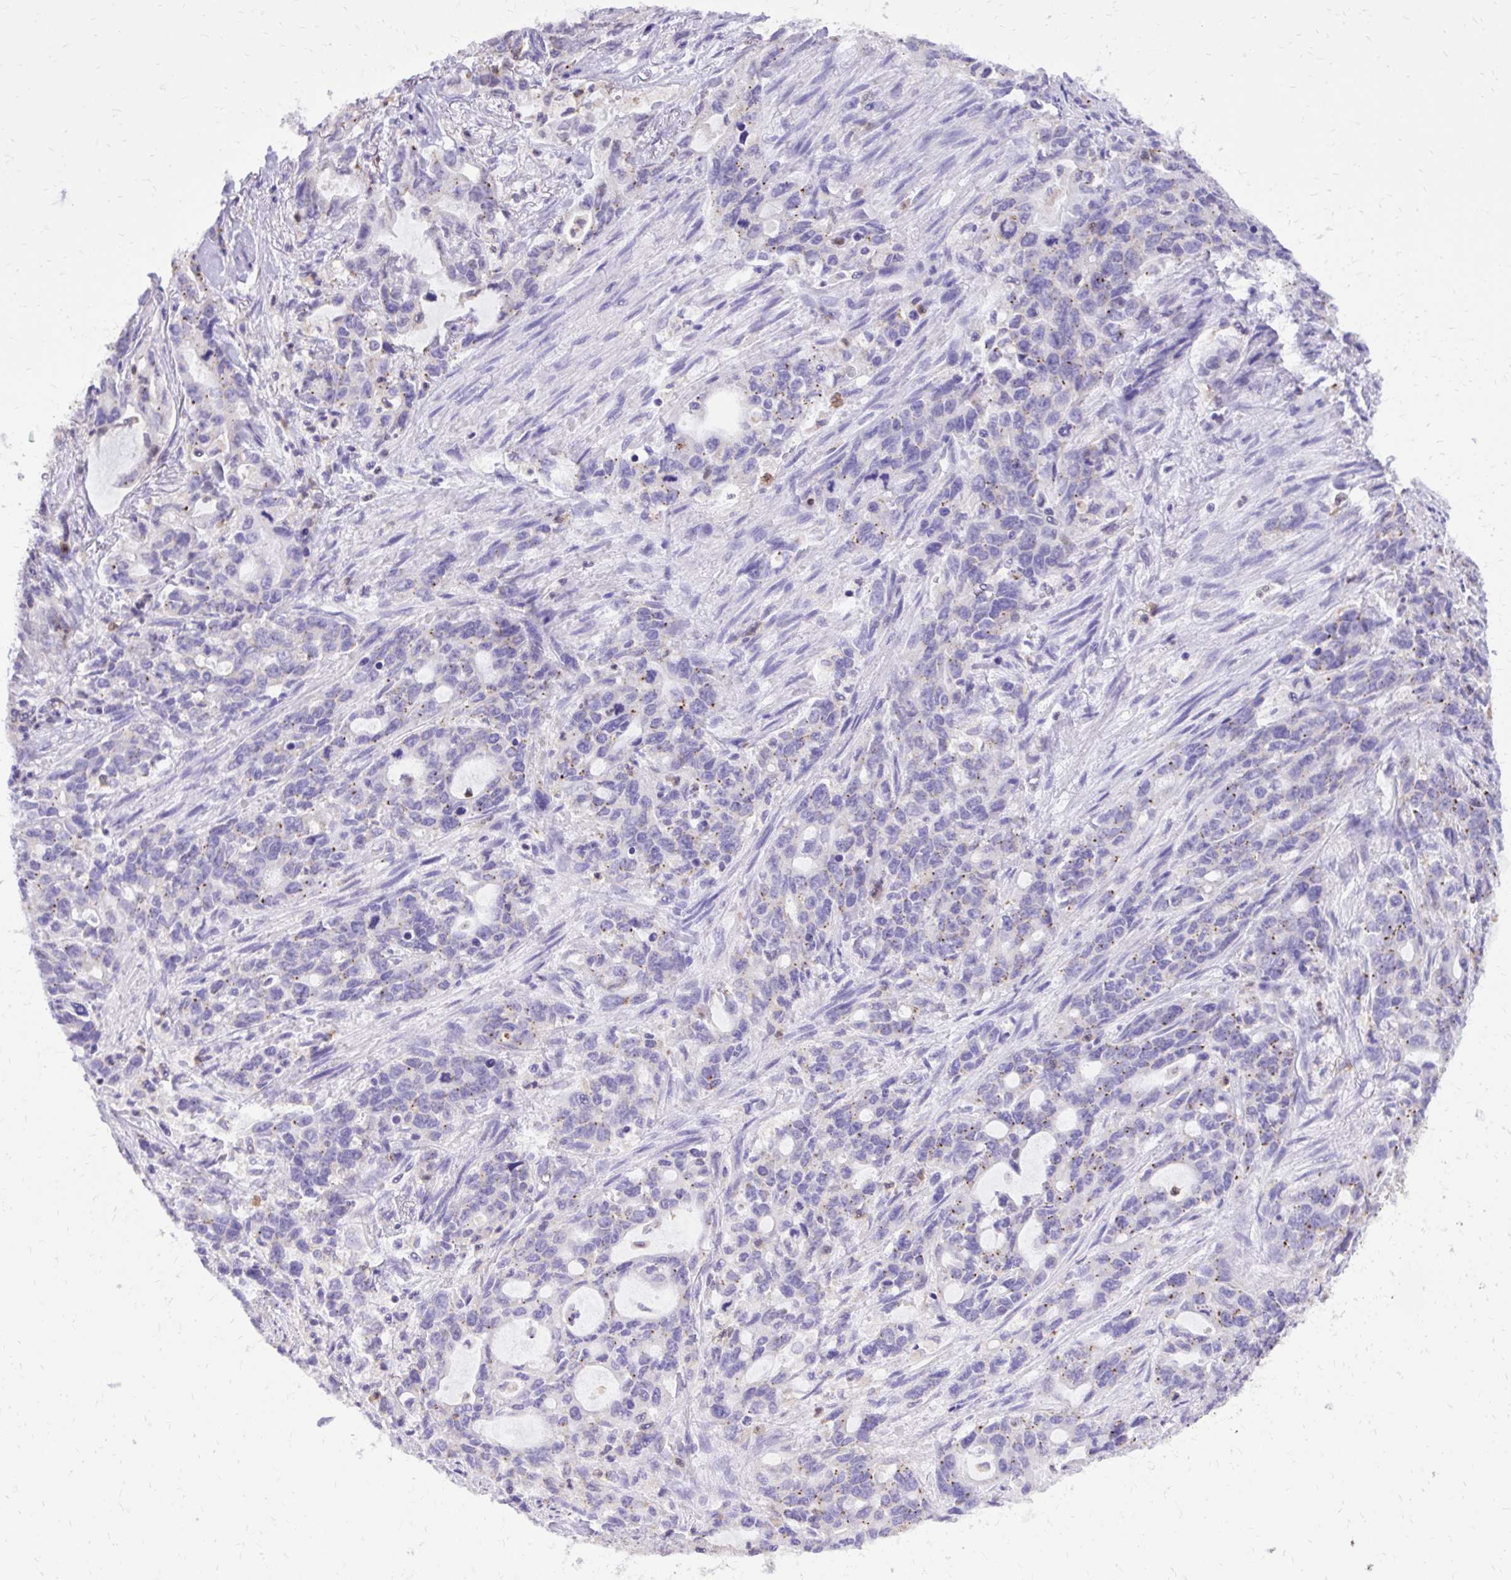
{"staining": {"intensity": "negative", "quantity": "none", "location": "none"}, "tissue": "stomach cancer", "cell_type": "Tumor cells", "image_type": "cancer", "snomed": [{"axis": "morphology", "description": "Adenocarcinoma, NOS"}, {"axis": "topography", "description": "Stomach, upper"}], "caption": "Tumor cells show no significant protein positivity in adenocarcinoma (stomach).", "gene": "CAT", "patient": {"sex": "male", "age": 85}}